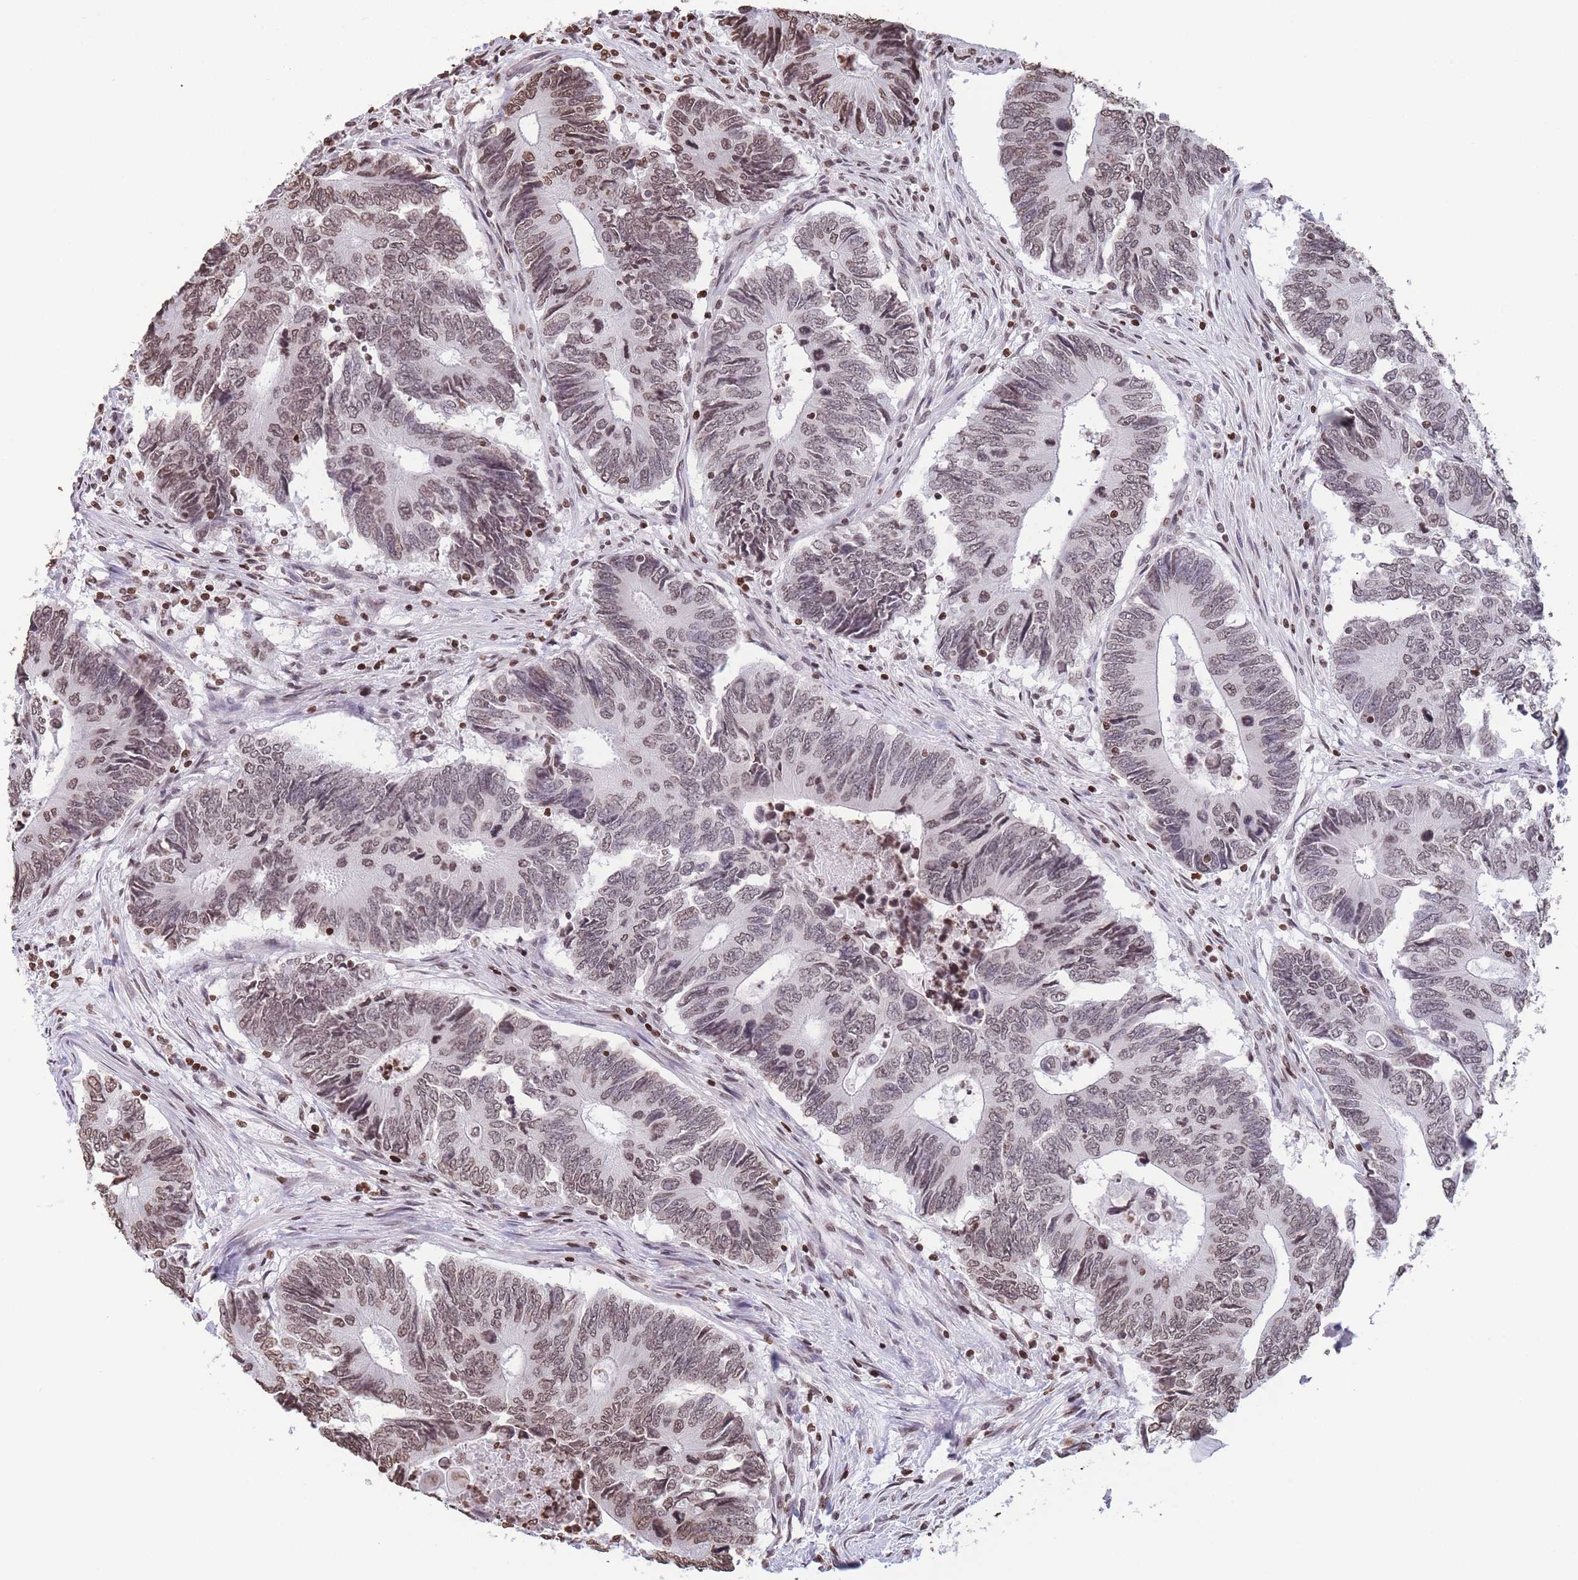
{"staining": {"intensity": "moderate", "quantity": ">75%", "location": "nuclear"}, "tissue": "colorectal cancer", "cell_type": "Tumor cells", "image_type": "cancer", "snomed": [{"axis": "morphology", "description": "Adenocarcinoma, NOS"}, {"axis": "topography", "description": "Colon"}], "caption": "This image exhibits IHC staining of colorectal cancer (adenocarcinoma), with medium moderate nuclear expression in about >75% of tumor cells.", "gene": "H2BC11", "patient": {"sex": "male", "age": 87}}